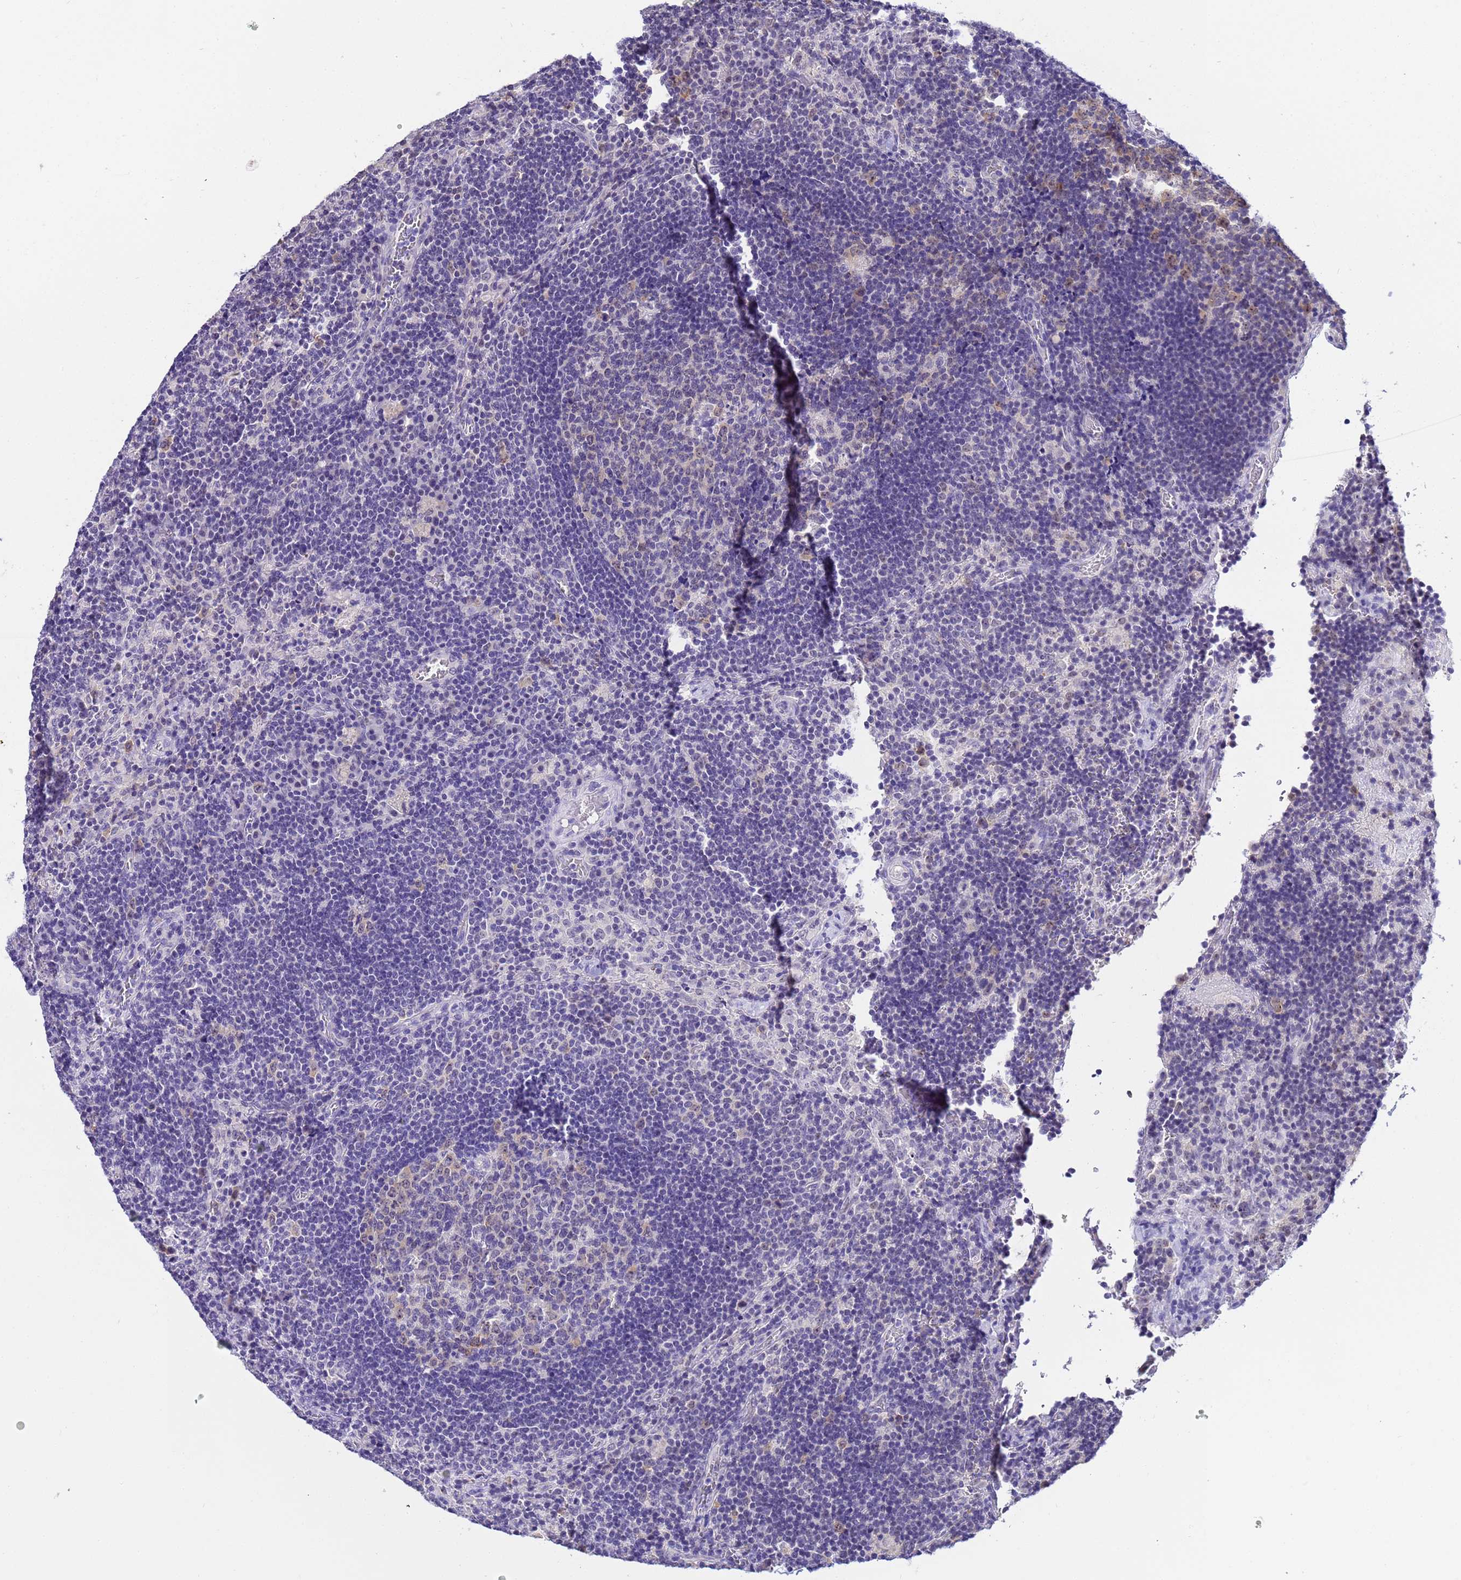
{"staining": {"intensity": "weak", "quantity": "<25%", "location": "nuclear"}, "tissue": "lymph node", "cell_type": "Germinal center cells", "image_type": "normal", "snomed": [{"axis": "morphology", "description": "Normal tissue, NOS"}, {"axis": "topography", "description": "Lymph node"}], "caption": "An immunohistochemistry (IHC) photomicrograph of unremarkable lymph node is shown. There is no staining in germinal center cells of lymph node.", "gene": "ACTL6B", "patient": {"sex": "male", "age": 58}}